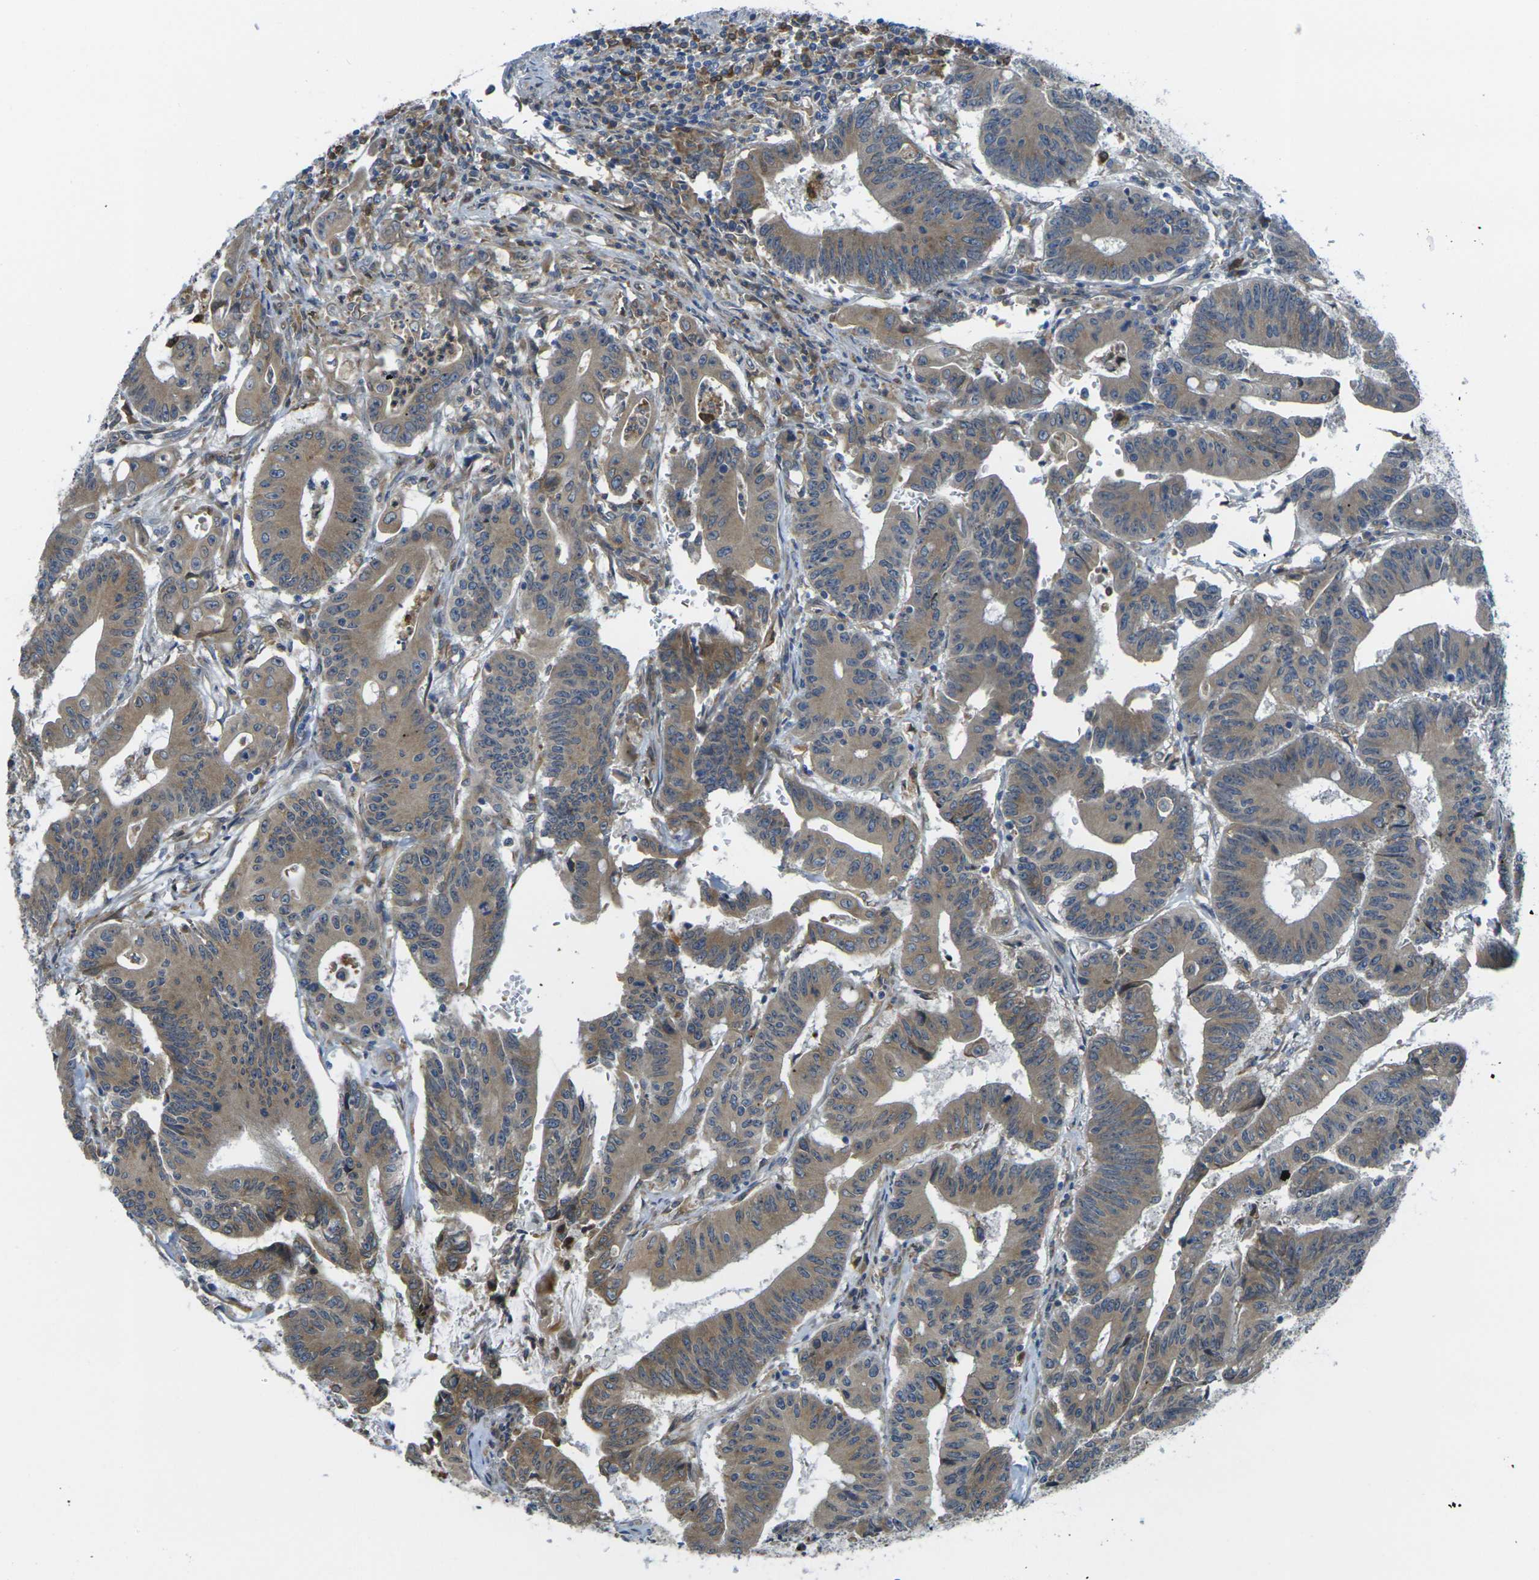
{"staining": {"intensity": "moderate", "quantity": ">75%", "location": "cytoplasmic/membranous"}, "tissue": "colorectal cancer", "cell_type": "Tumor cells", "image_type": "cancer", "snomed": [{"axis": "morphology", "description": "Adenocarcinoma, NOS"}, {"axis": "topography", "description": "Colon"}], "caption": "Protein staining by IHC exhibits moderate cytoplasmic/membranous expression in about >75% of tumor cells in colorectal cancer (adenocarcinoma). Ihc stains the protein in brown and the nuclei are stained blue.", "gene": "FZD1", "patient": {"sex": "male", "age": 45}}